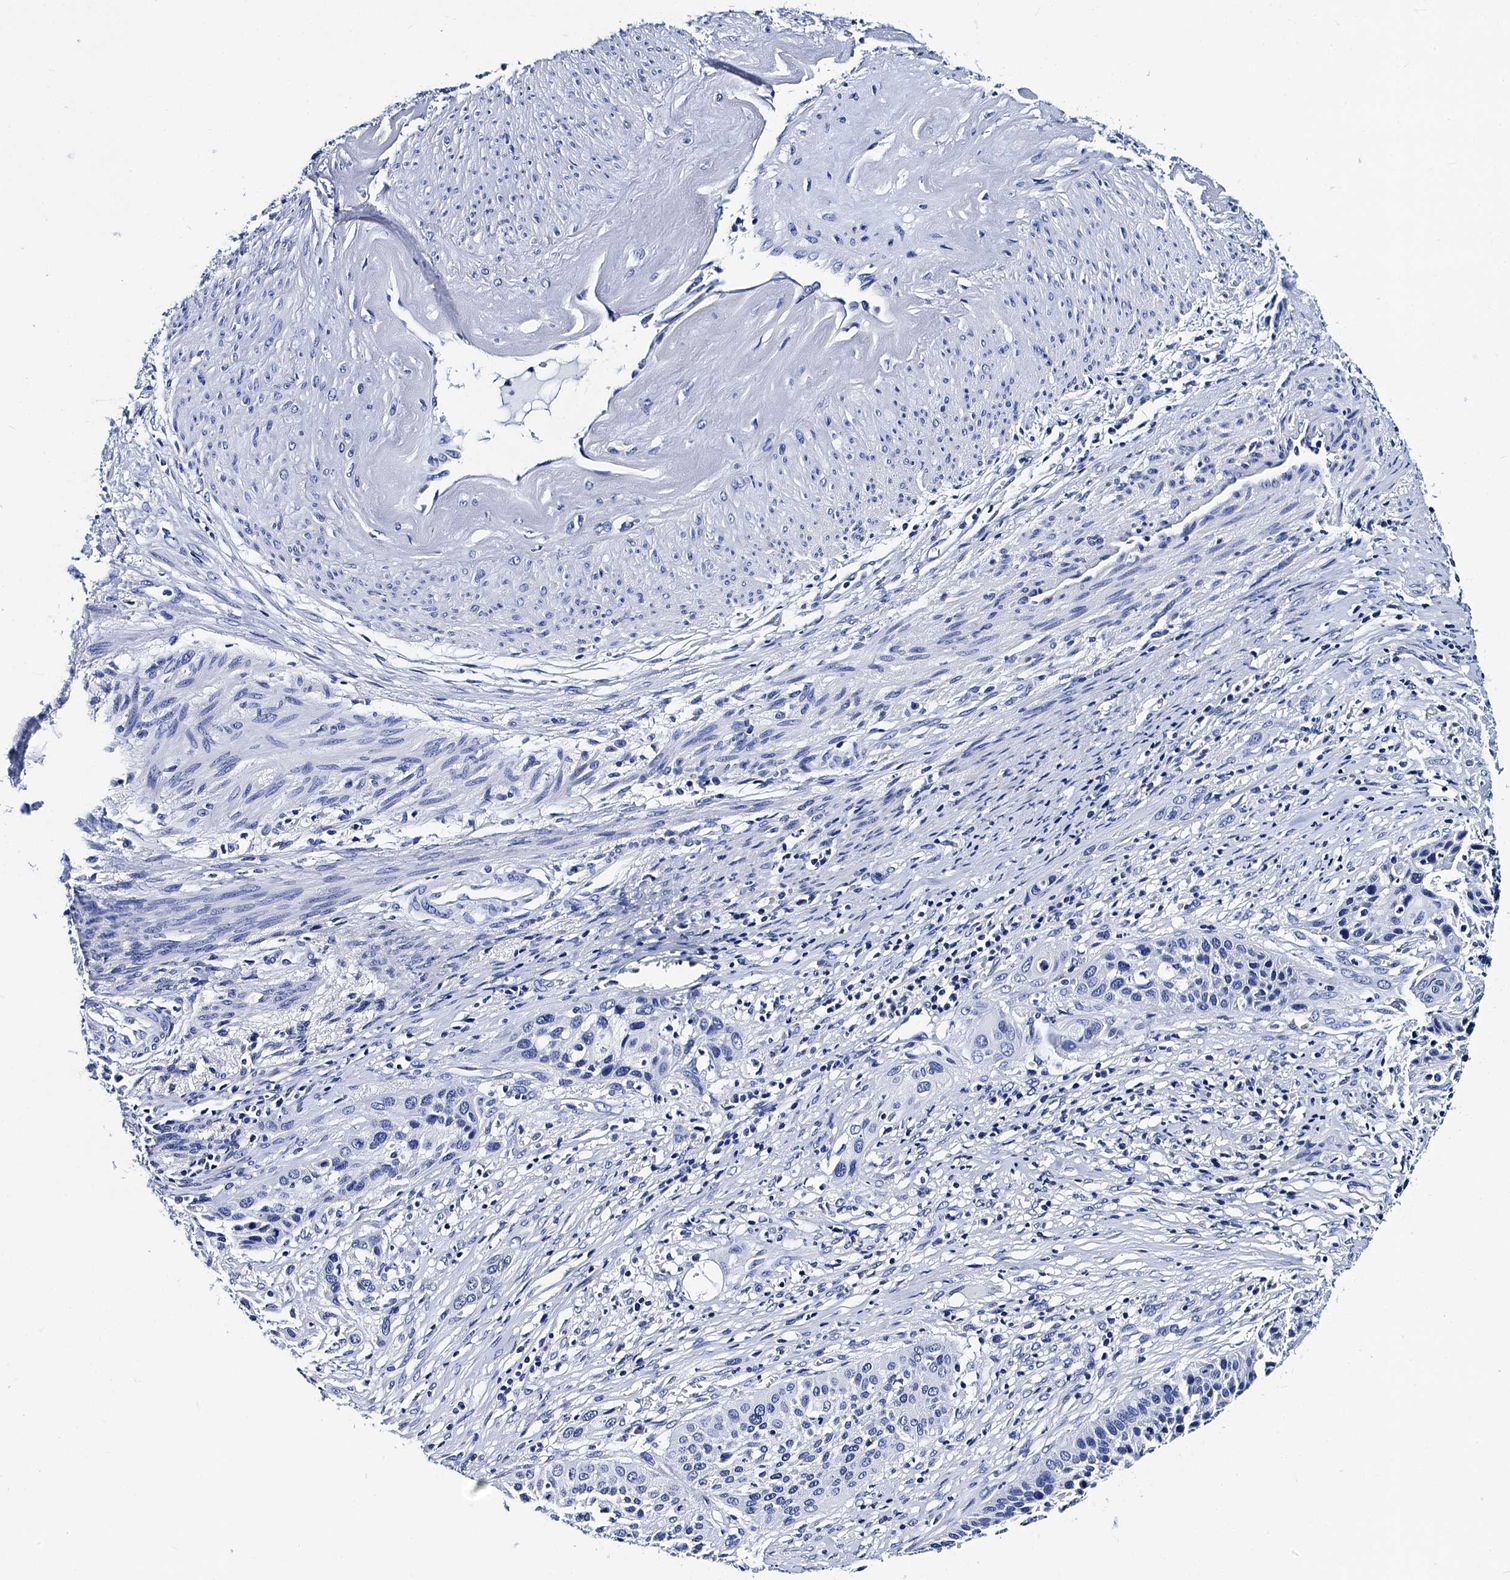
{"staining": {"intensity": "negative", "quantity": "none", "location": "none"}, "tissue": "cervical cancer", "cell_type": "Tumor cells", "image_type": "cancer", "snomed": [{"axis": "morphology", "description": "Squamous cell carcinoma, NOS"}, {"axis": "topography", "description": "Cervix"}], "caption": "A high-resolution image shows immunohistochemistry (IHC) staining of squamous cell carcinoma (cervical), which shows no significant positivity in tumor cells.", "gene": "MYBPC3", "patient": {"sex": "female", "age": 34}}